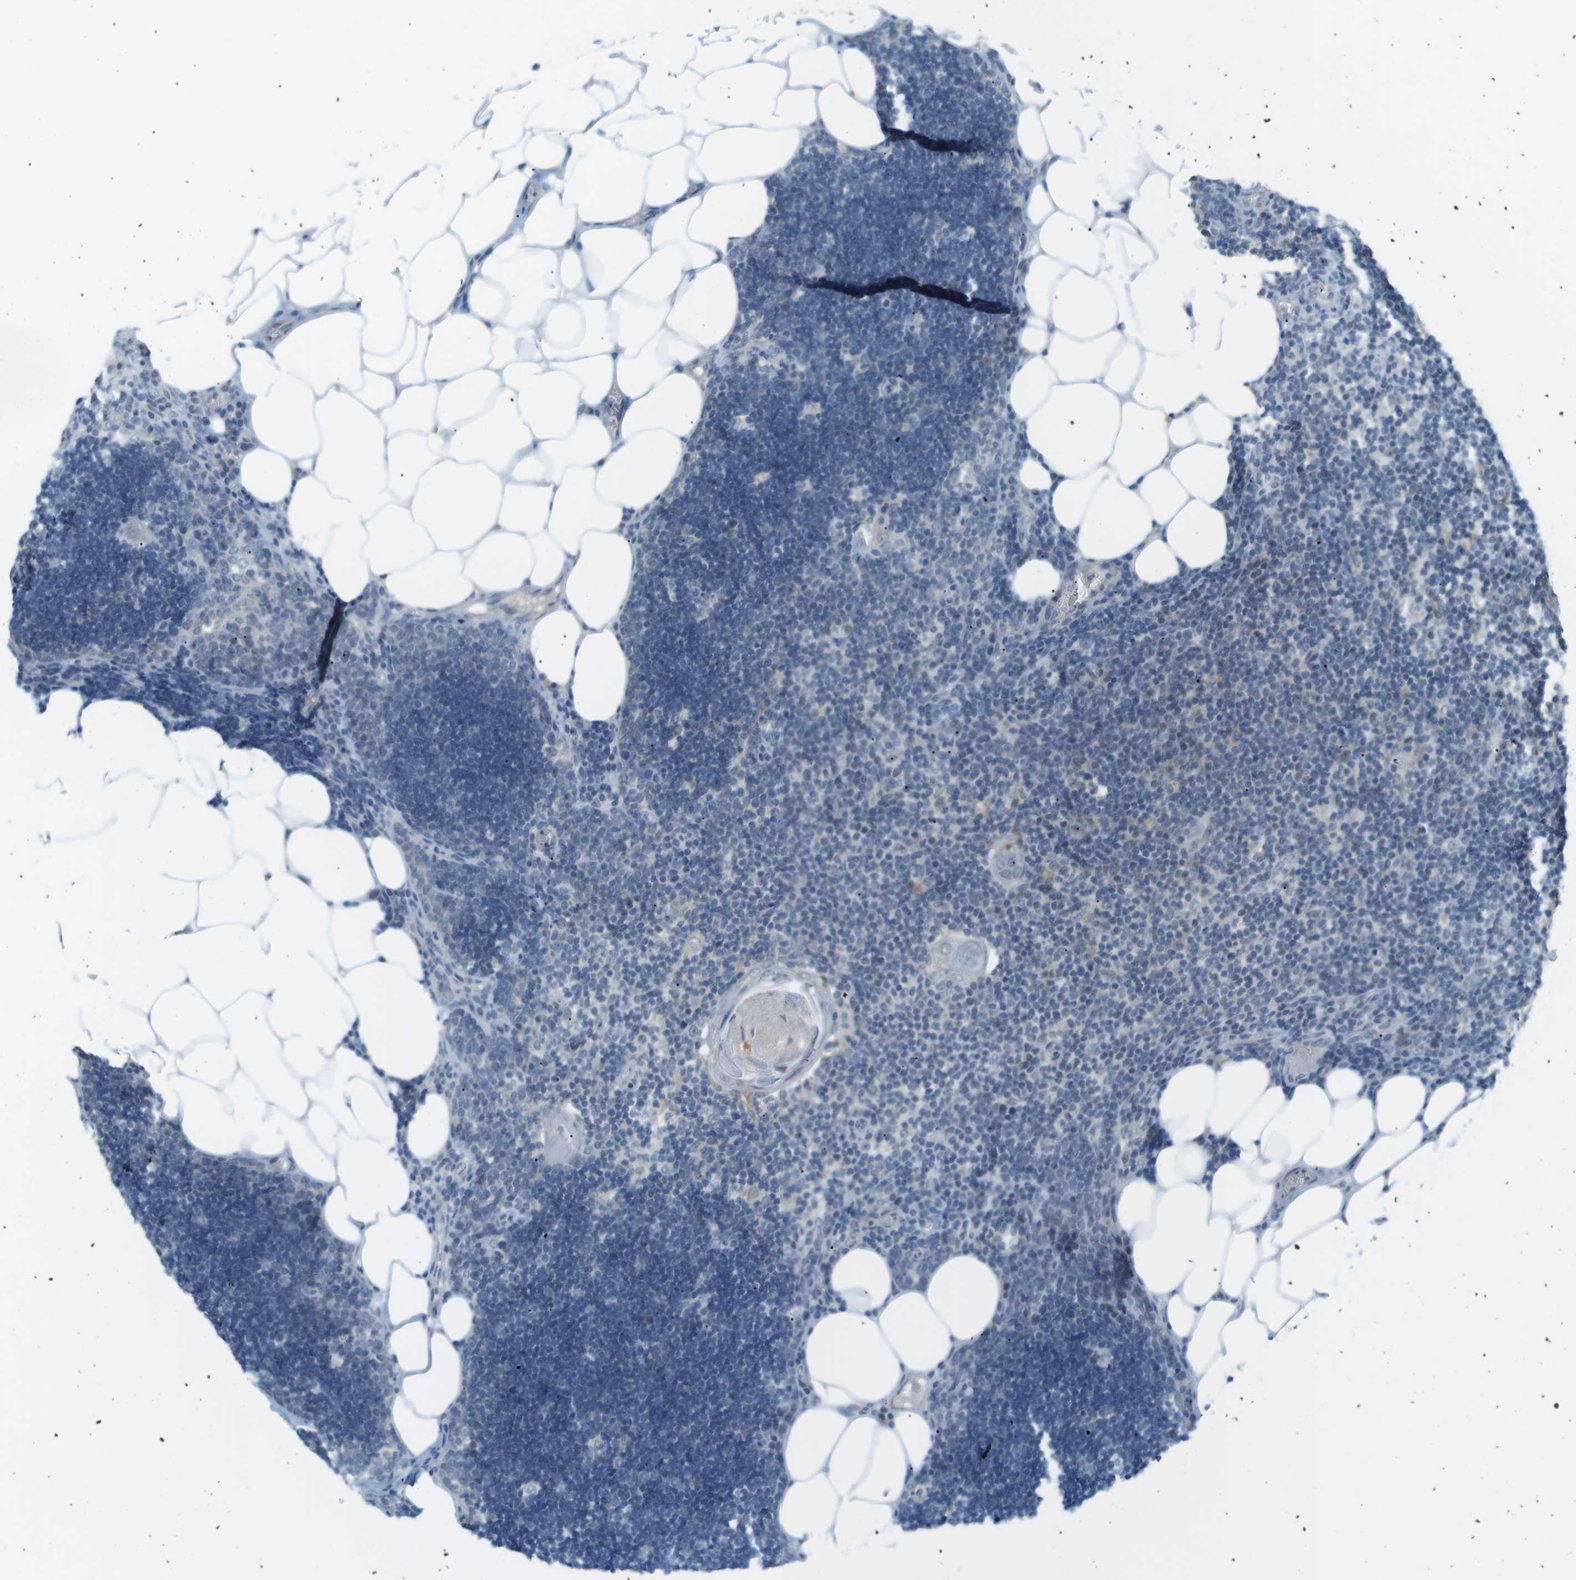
{"staining": {"intensity": "negative", "quantity": "none", "location": "none"}, "tissue": "lymph node", "cell_type": "Germinal center cells", "image_type": "normal", "snomed": [{"axis": "morphology", "description": "Normal tissue, NOS"}, {"axis": "topography", "description": "Lymph node"}], "caption": "IHC micrograph of unremarkable human lymph node stained for a protein (brown), which exhibits no positivity in germinal center cells.", "gene": "RTN3", "patient": {"sex": "male", "age": 33}}